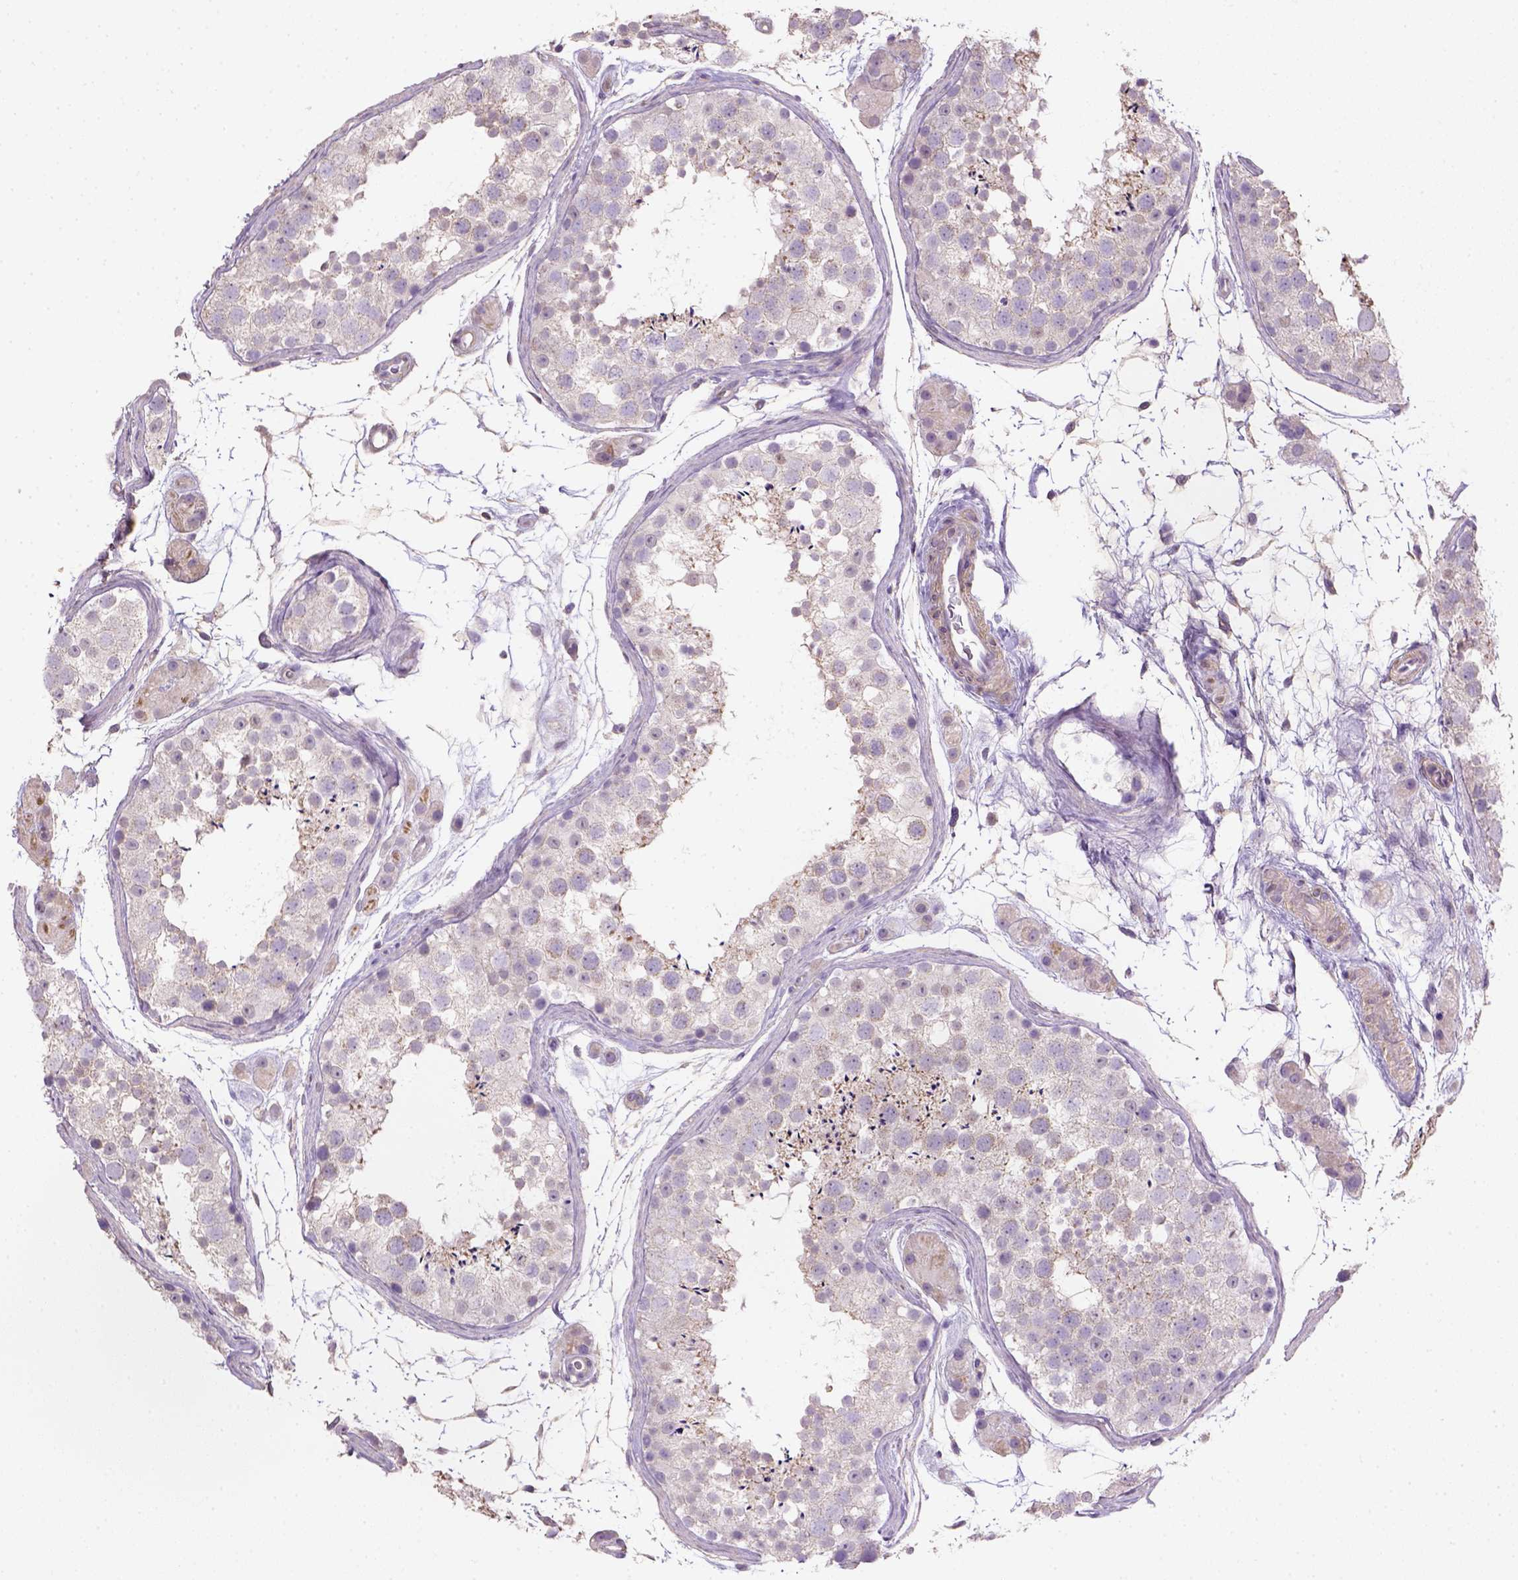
{"staining": {"intensity": "weak", "quantity": "<25%", "location": "cytoplasmic/membranous"}, "tissue": "testis", "cell_type": "Cells in seminiferous ducts", "image_type": "normal", "snomed": [{"axis": "morphology", "description": "Normal tissue, NOS"}, {"axis": "topography", "description": "Testis"}], "caption": "The histopathology image displays no significant staining in cells in seminiferous ducts of testis.", "gene": "HTRA1", "patient": {"sex": "male", "age": 41}}